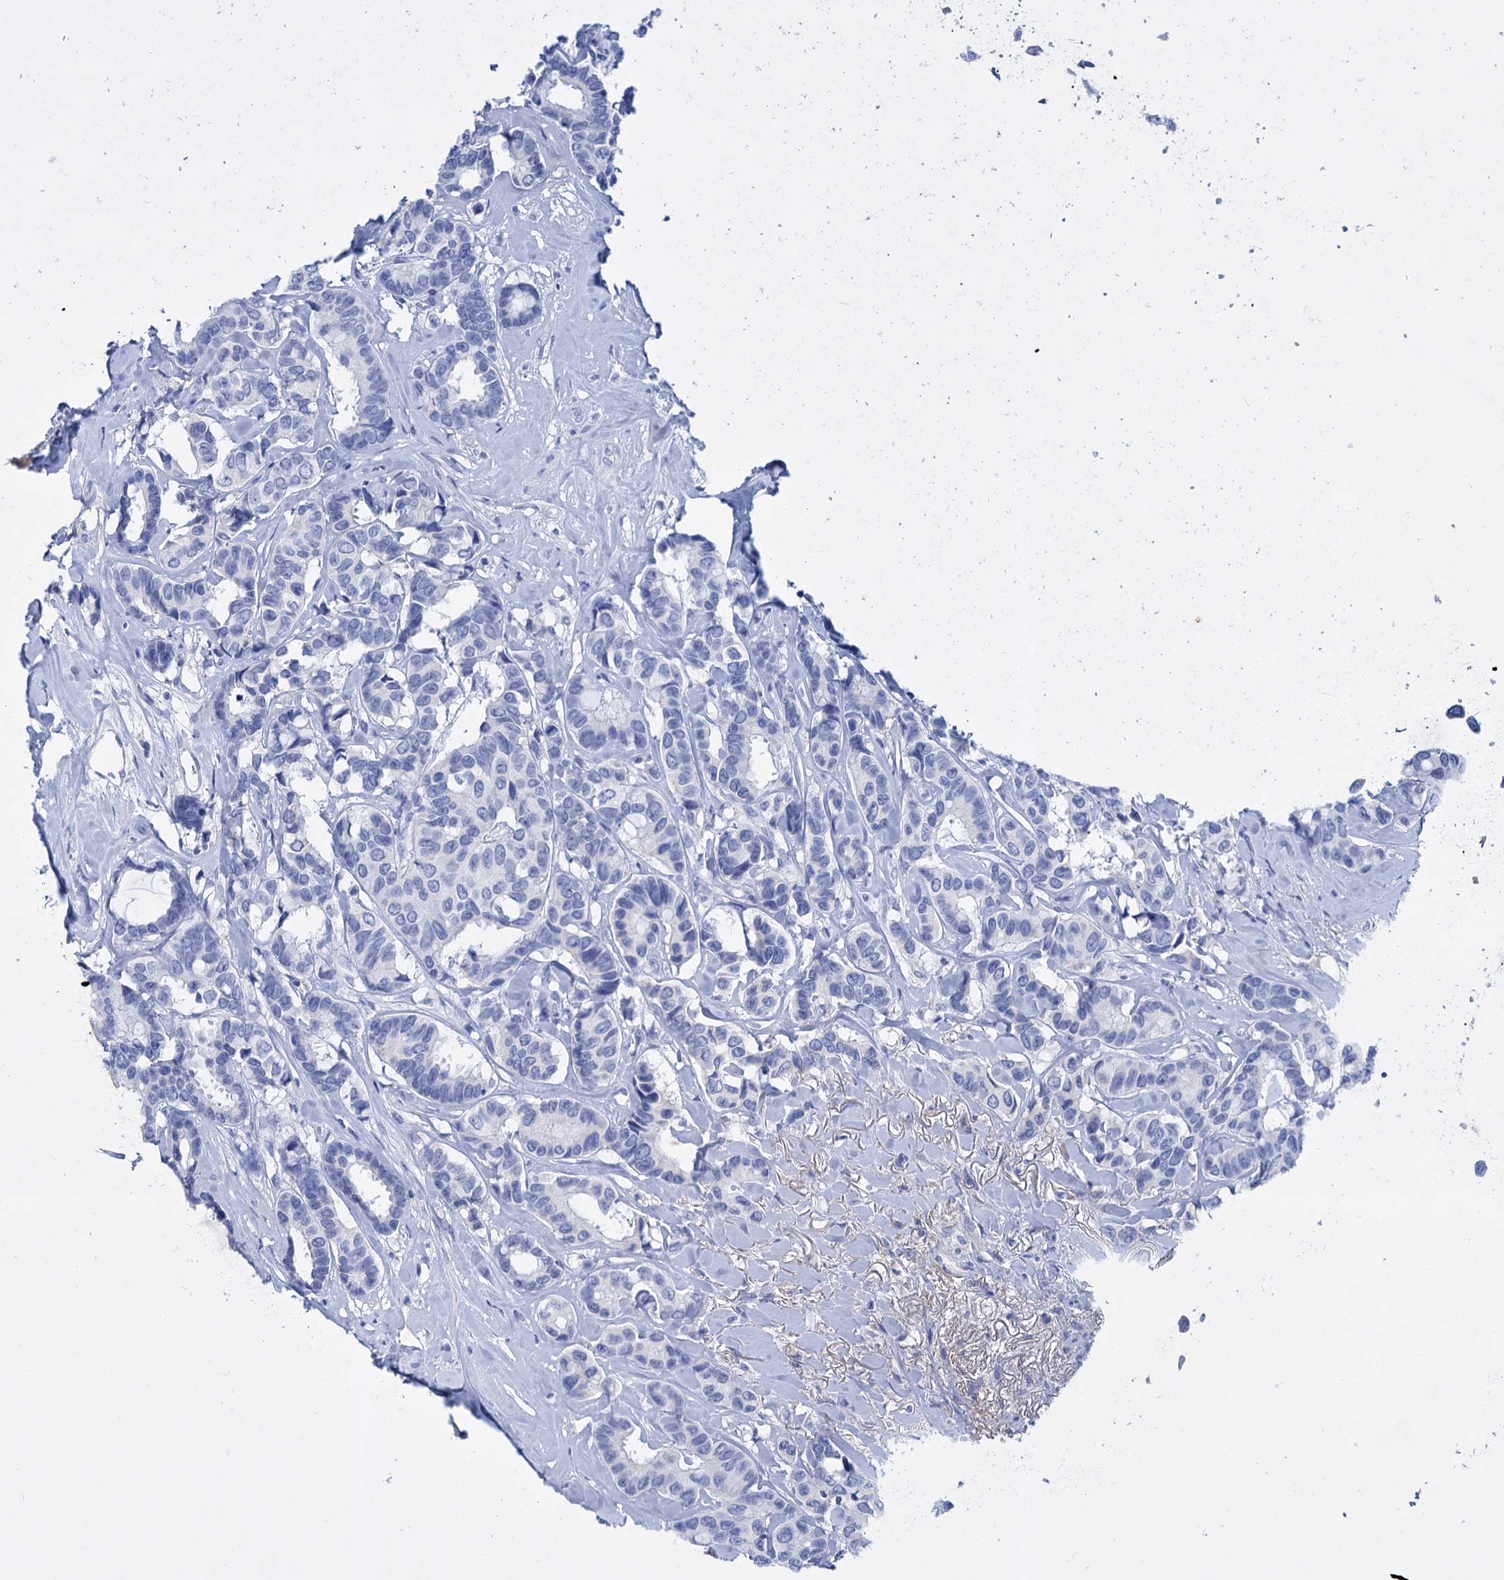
{"staining": {"intensity": "negative", "quantity": "none", "location": "none"}, "tissue": "breast cancer", "cell_type": "Tumor cells", "image_type": "cancer", "snomed": [{"axis": "morphology", "description": "Duct carcinoma"}, {"axis": "topography", "description": "Breast"}], "caption": "There is no significant staining in tumor cells of breast invasive ductal carcinoma.", "gene": "FBXW12", "patient": {"sex": "female", "age": 87}}